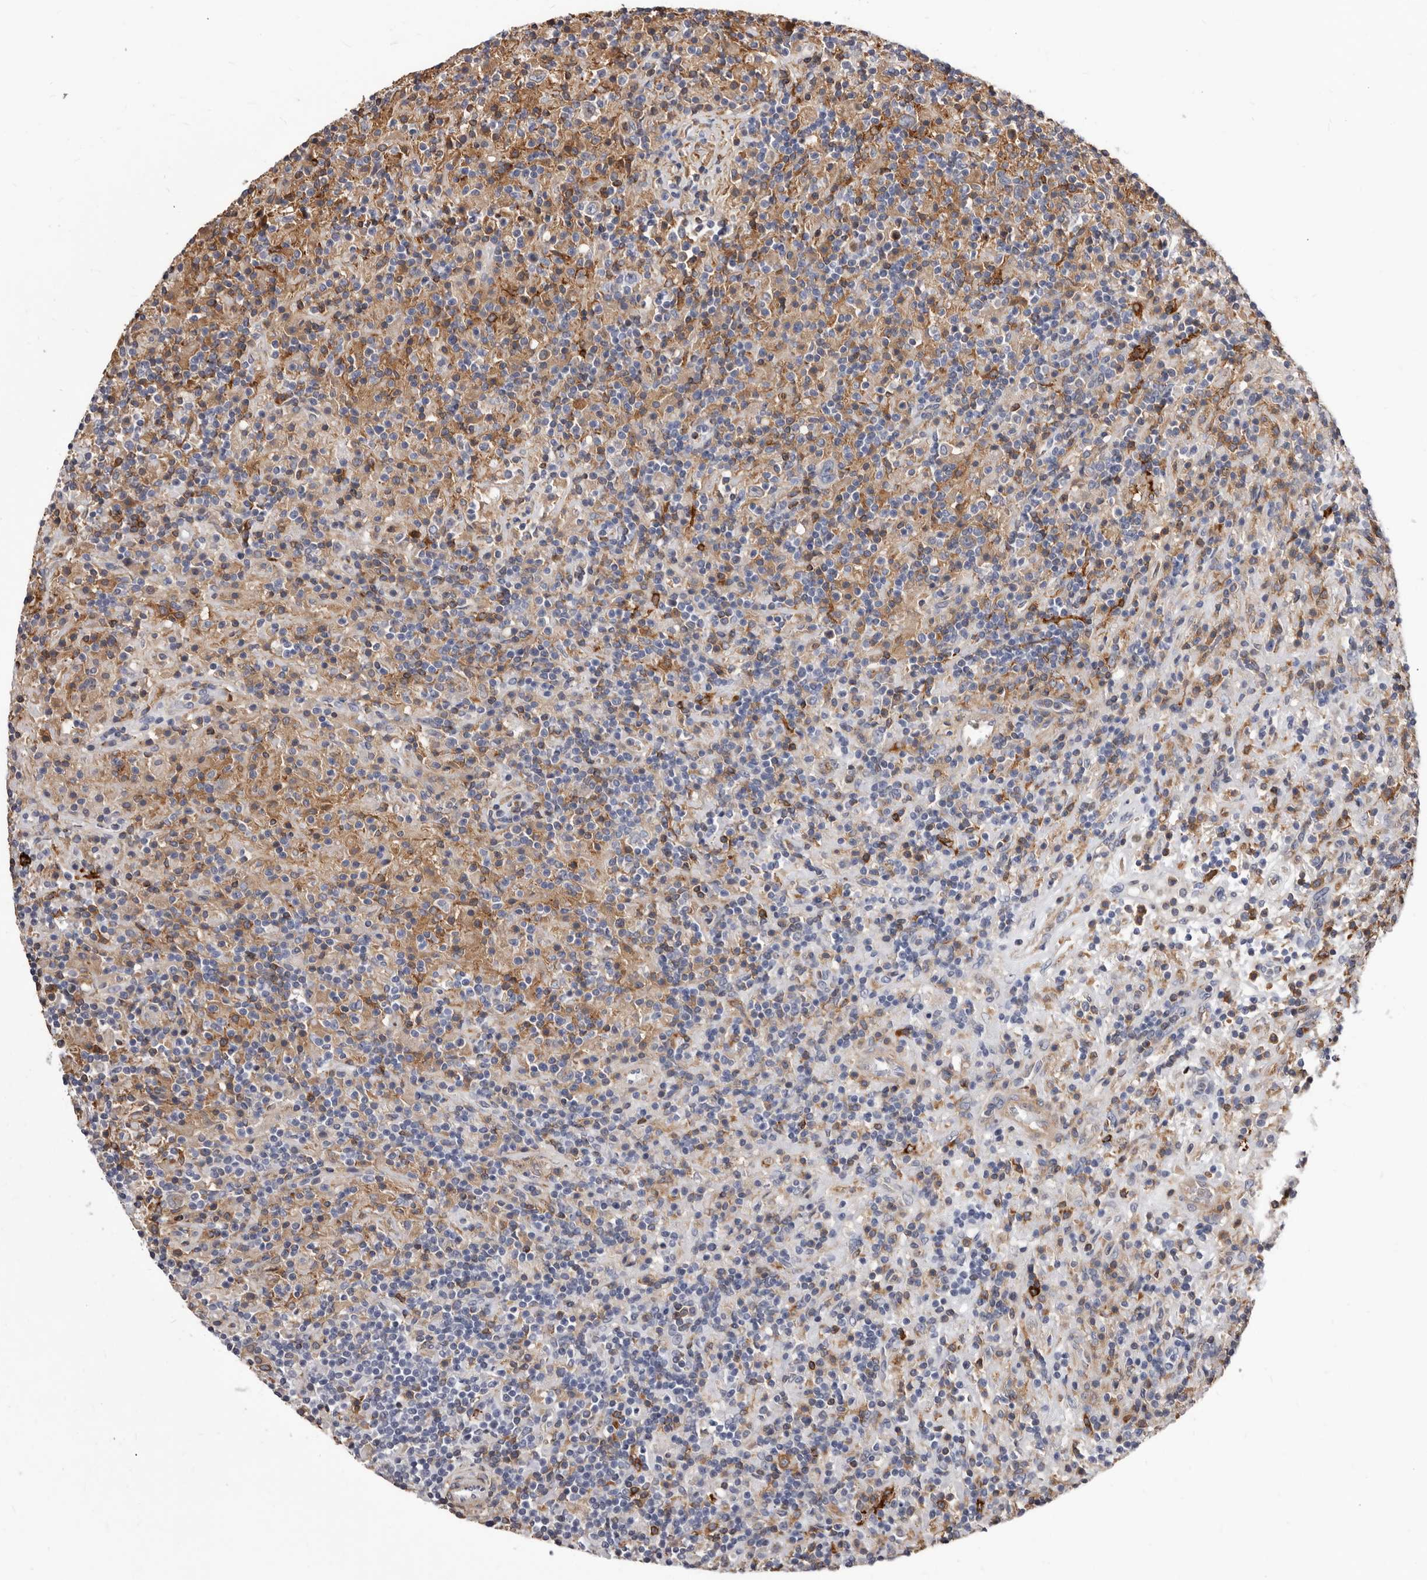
{"staining": {"intensity": "weak", "quantity": "<25%", "location": "cytoplasmic/membranous"}, "tissue": "lymphoma", "cell_type": "Tumor cells", "image_type": "cancer", "snomed": [{"axis": "morphology", "description": "Hodgkin's disease, NOS"}, {"axis": "topography", "description": "Lymph node"}], "caption": "Immunohistochemistry photomicrograph of Hodgkin's disease stained for a protein (brown), which demonstrates no positivity in tumor cells.", "gene": "NIBAN1", "patient": {"sex": "male", "age": 70}}